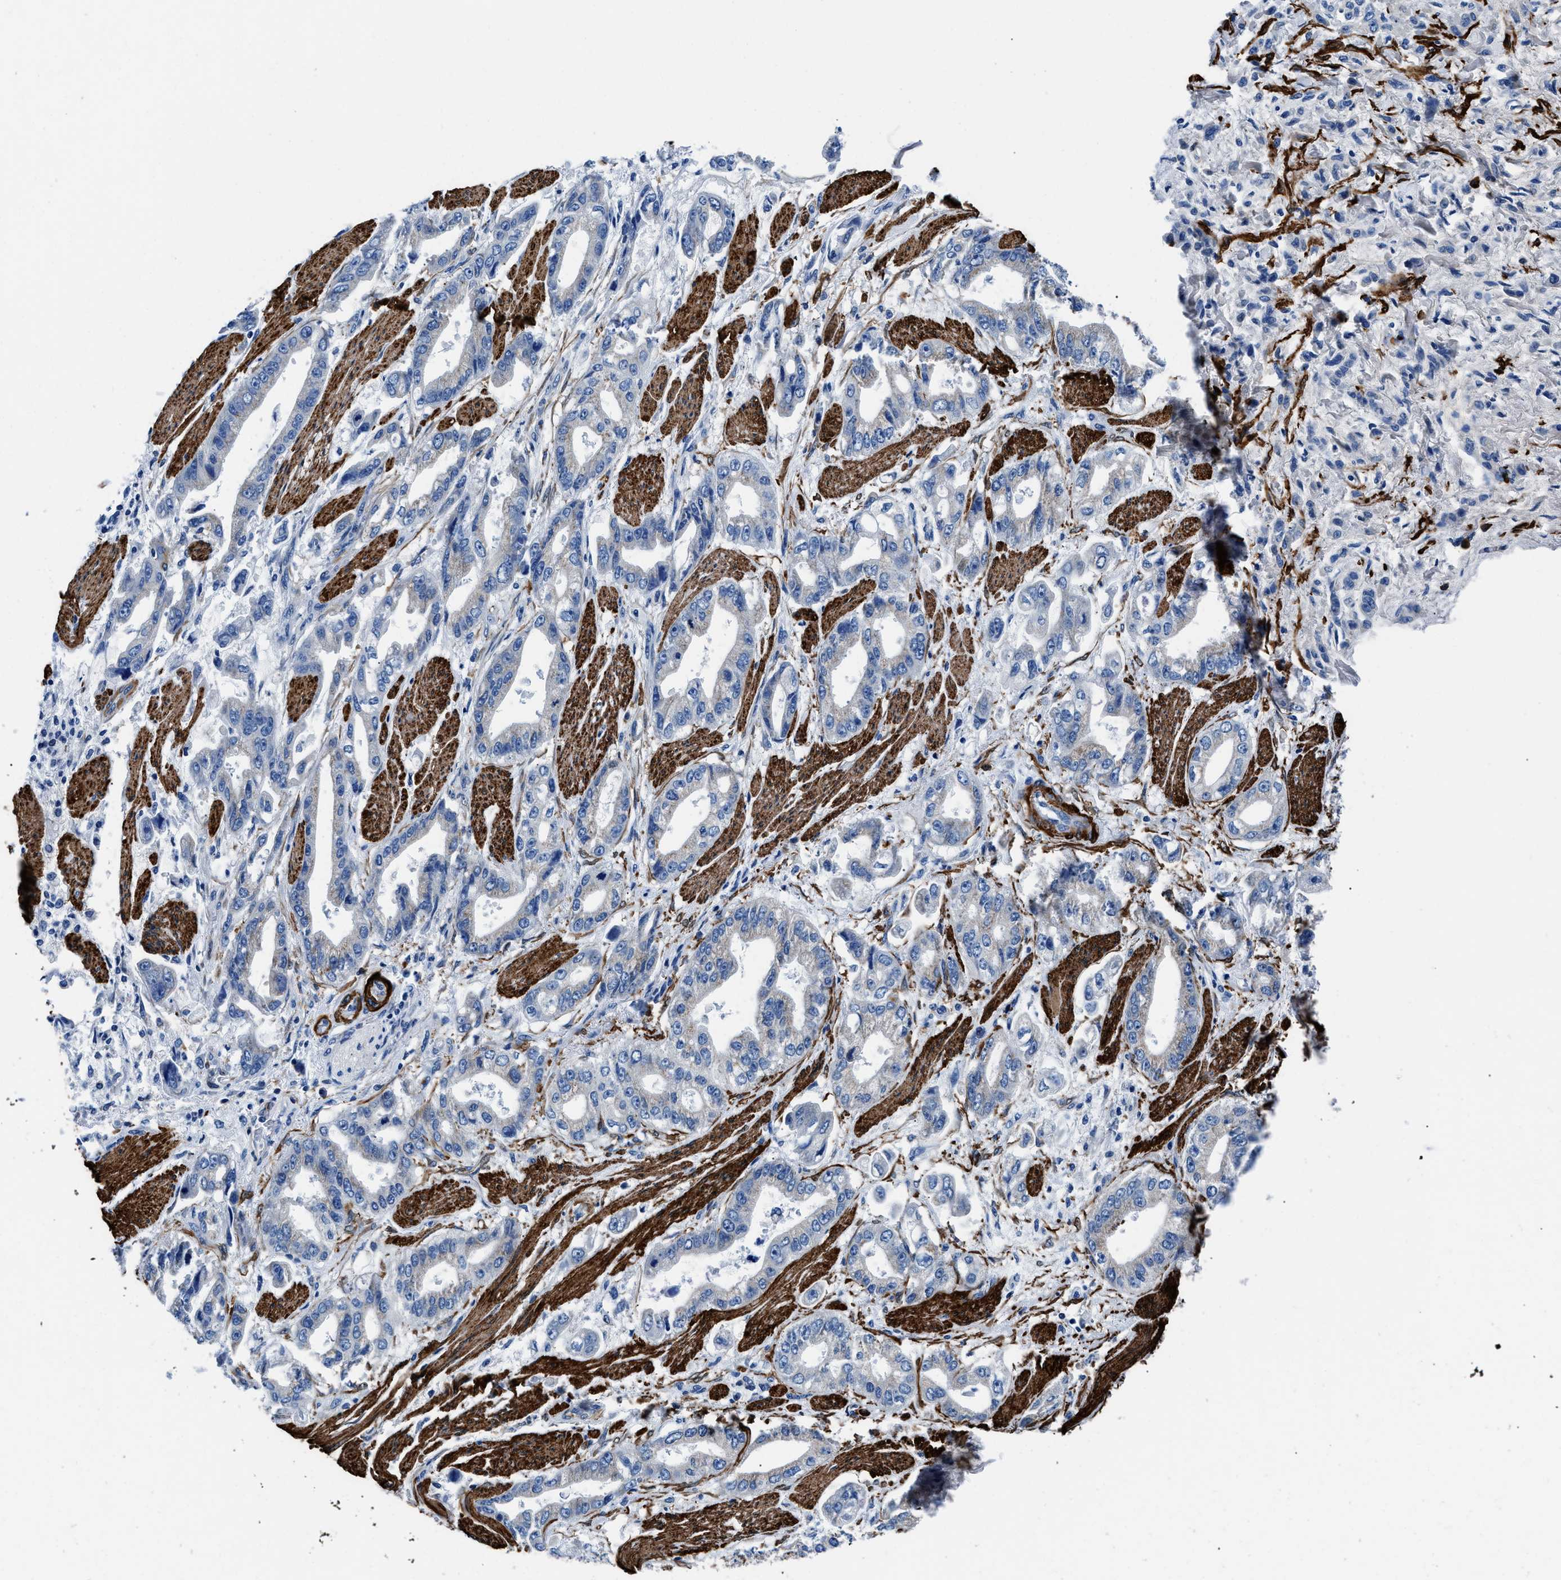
{"staining": {"intensity": "negative", "quantity": "none", "location": "none"}, "tissue": "stomach cancer", "cell_type": "Tumor cells", "image_type": "cancer", "snomed": [{"axis": "morphology", "description": "Normal tissue, NOS"}, {"axis": "morphology", "description": "Adenocarcinoma, NOS"}, {"axis": "topography", "description": "Stomach"}], "caption": "There is no significant expression in tumor cells of stomach cancer (adenocarcinoma). (DAB immunohistochemistry (IHC) with hematoxylin counter stain).", "gene": "TEX261", "patient": {"sex": "male", "age": 62}}